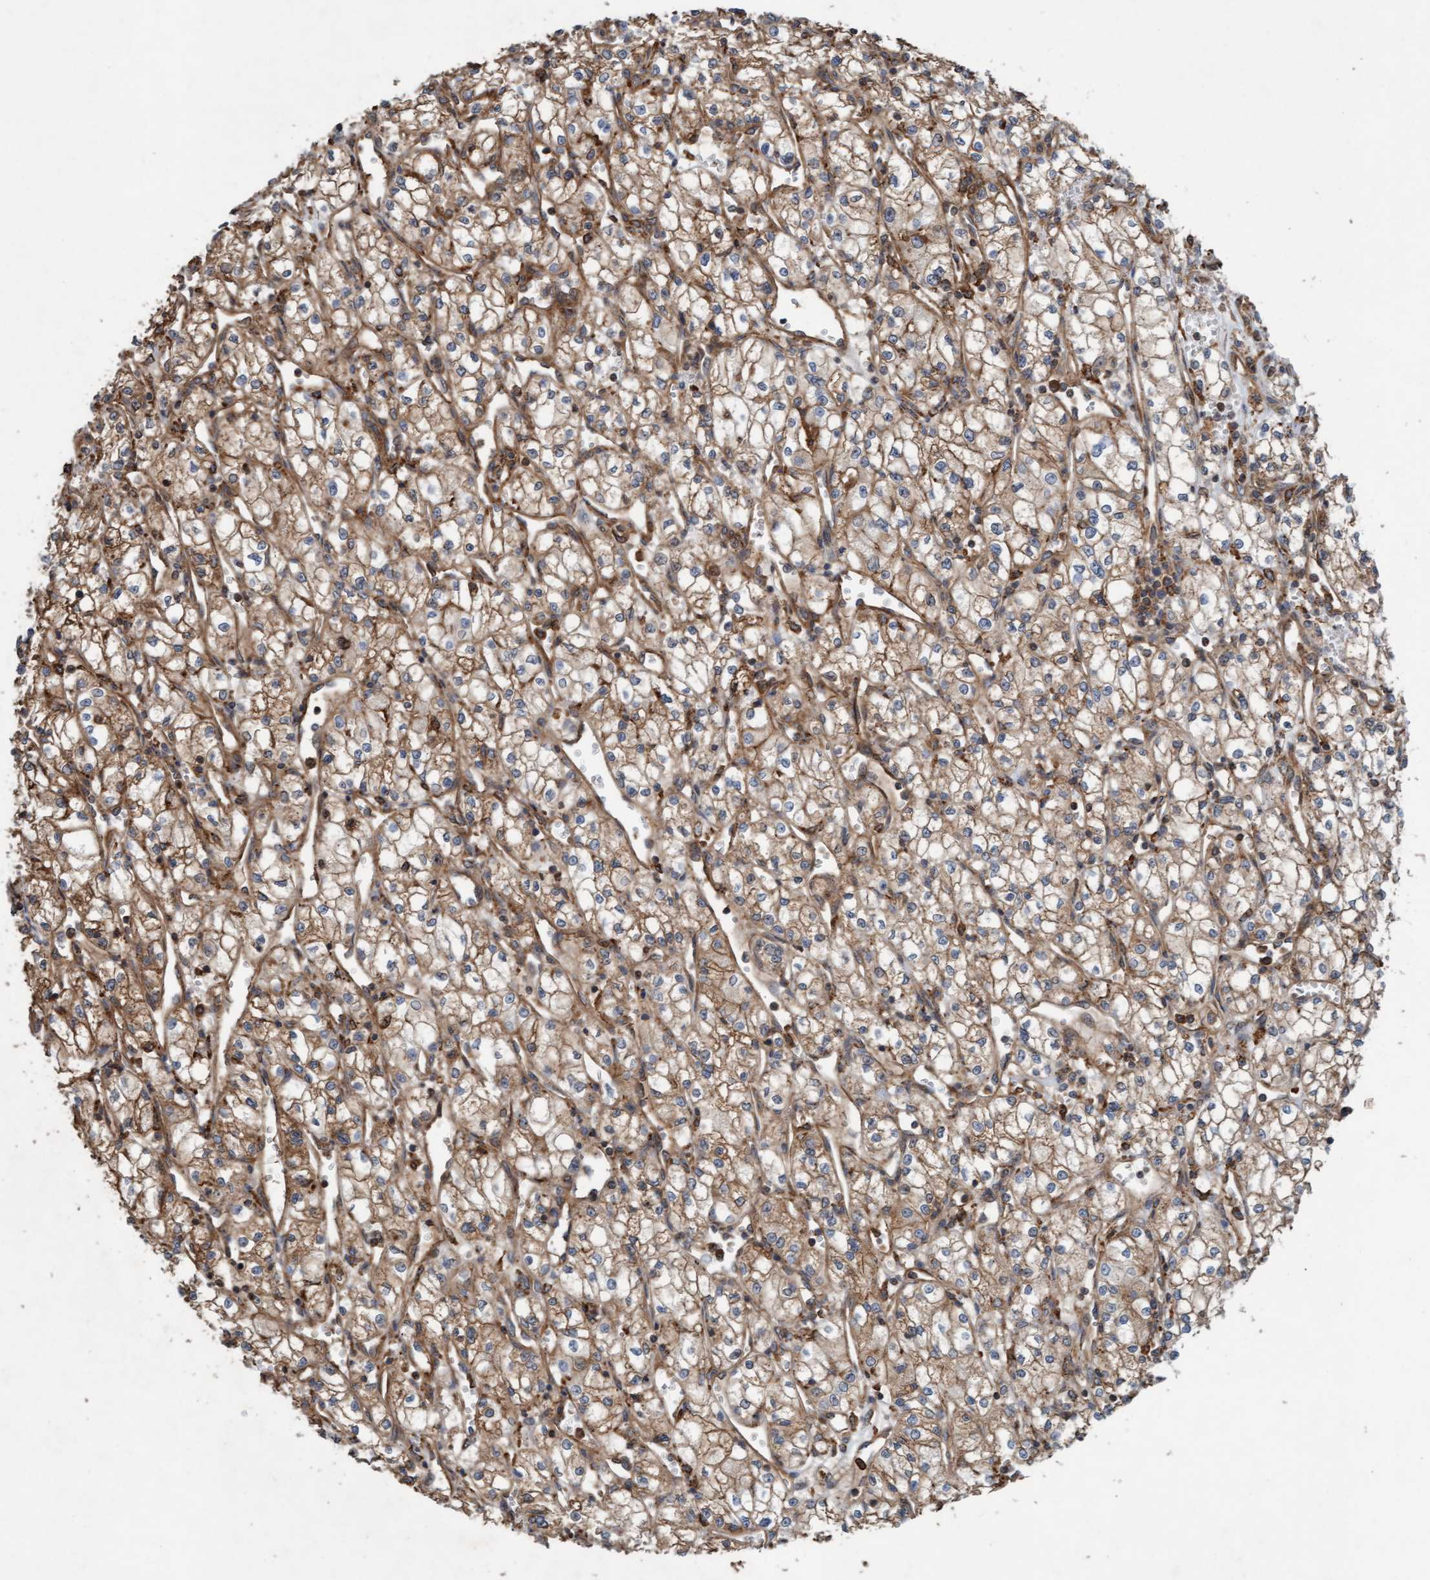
{"staining": {"intensity": "moderate", "quantity": ">75%", "location": "cytoplasmic/membranous"}, "tissue": "renal cancer", "cell_type": "Tumor cells", "image_type": "cancer", "snomed": [{"axis": "morphology", "description": "Adenocarcinoma, NOS"}, {"axis": "topography", "description": "Kidney"}], "caption": "Renal cancer (adenocarcinoma) was stained to show a protein in brown. There is medium levels of moderate cytoplasmic/membranous positivity in approximately >75% of tumor cells.", "gene": "ERAL1", "patient": {"sex": "male", "age": 59}}